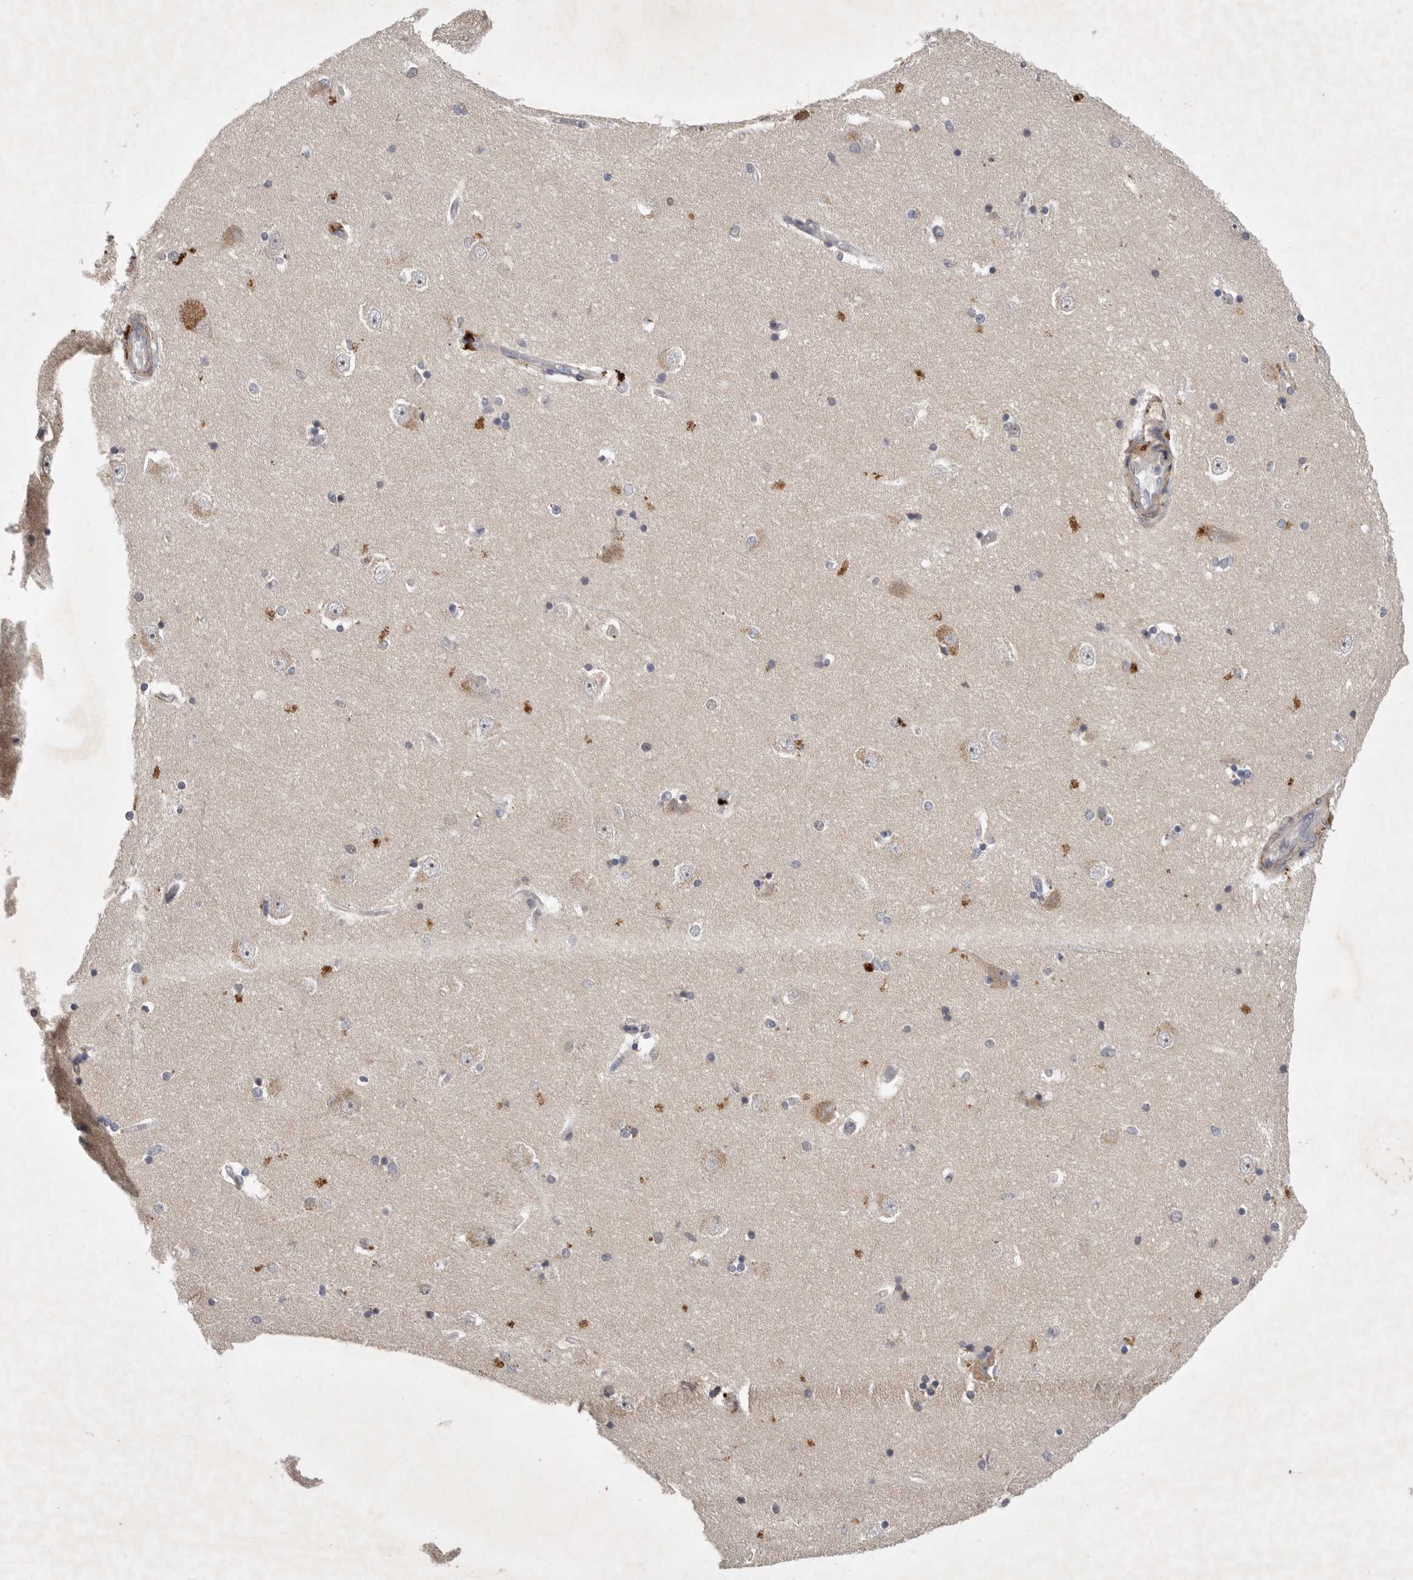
{"staining": {"intensity": "negative", "quantity": "none", "location": "none"}, "tissue": "hippocampus", "cell_type": "Glial cells", "image_type": "normal", "snomed": [{"axis": "morphology", "description": "Normal tissue, NOS"}, {"axis": "topography", "description": "Hippocampus"}], "caption": "Hippocampus was stained to show a protein in brown. There is no significant staining in glial cells. (Stains: DAB (3,3'-diaminobenzidine) immunohistochemistry with hematoxylin counter stain, Microscopy: brightfield microscopy at high magnification).", "gene": "UBE3D", "patient": {"sex": "male", "age": 45}}